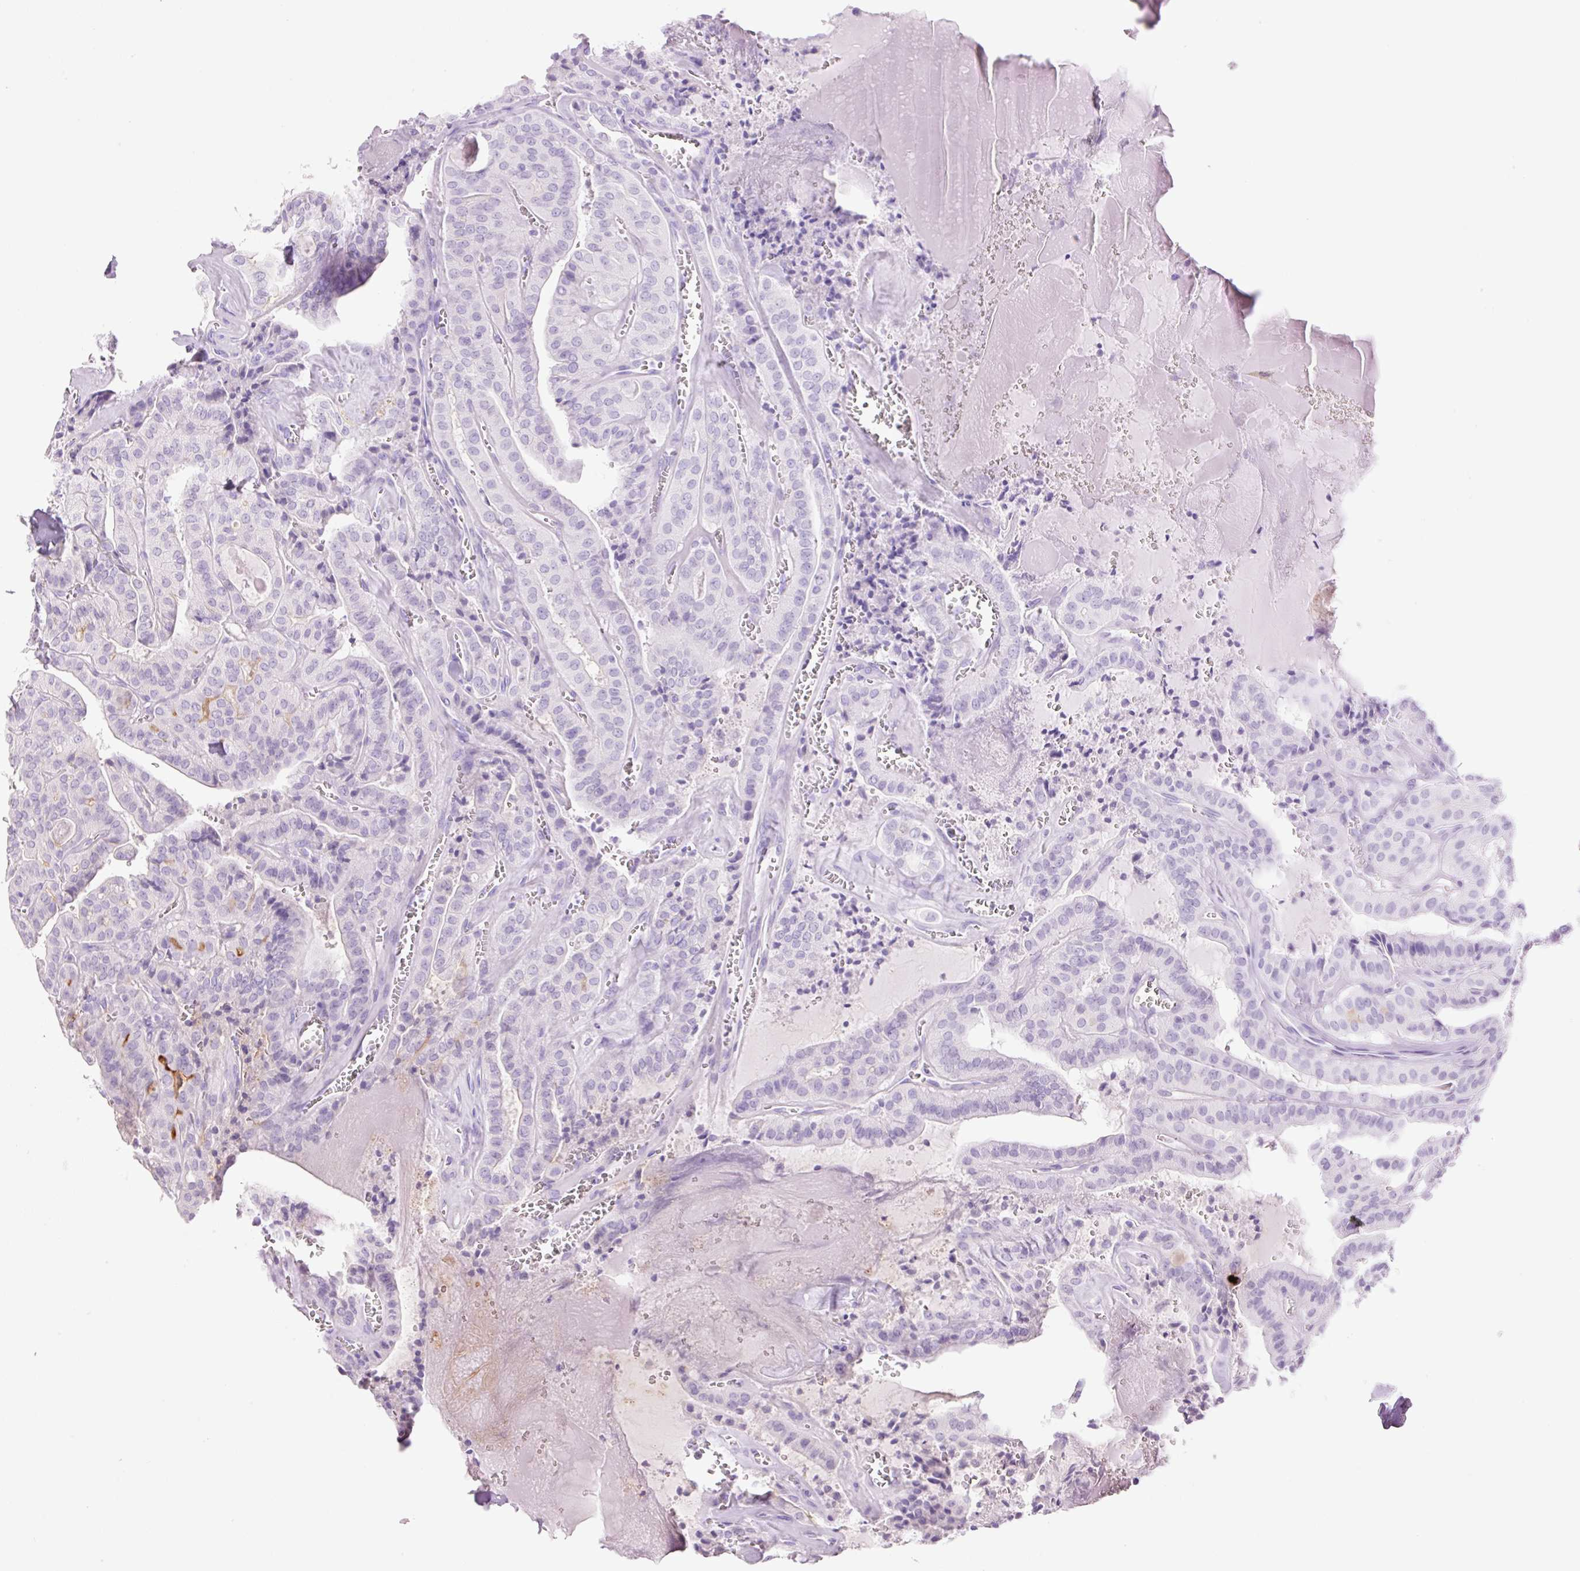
{"staining": {"intensity": "moderate", "quantity": "<25%", "location": "cytoplasmic/membranous"}, "tissue": "thyroid cancer", "cell_type": "Tumor cells", "image_type": "cancer", "snomed": [{"axis": "morphology", "description": "Papillary adenocarcinoma, NOS"}, {"axis": "topography", "description": "Thyroid gland"}], "caption": "Protein staining reveals moderate cytoplasmic/membranous positivity in about <25% of tumor cells in papillary adenocarcinoma (thyroid). (Stains: DAB (3,3'-diaminobenzidine) in brown, nuclei in blue, Microscopy: brightfield microscopy at high magnification).", "gene": "SLC1A4", "patient": {"sex": "male", "age": 52}}